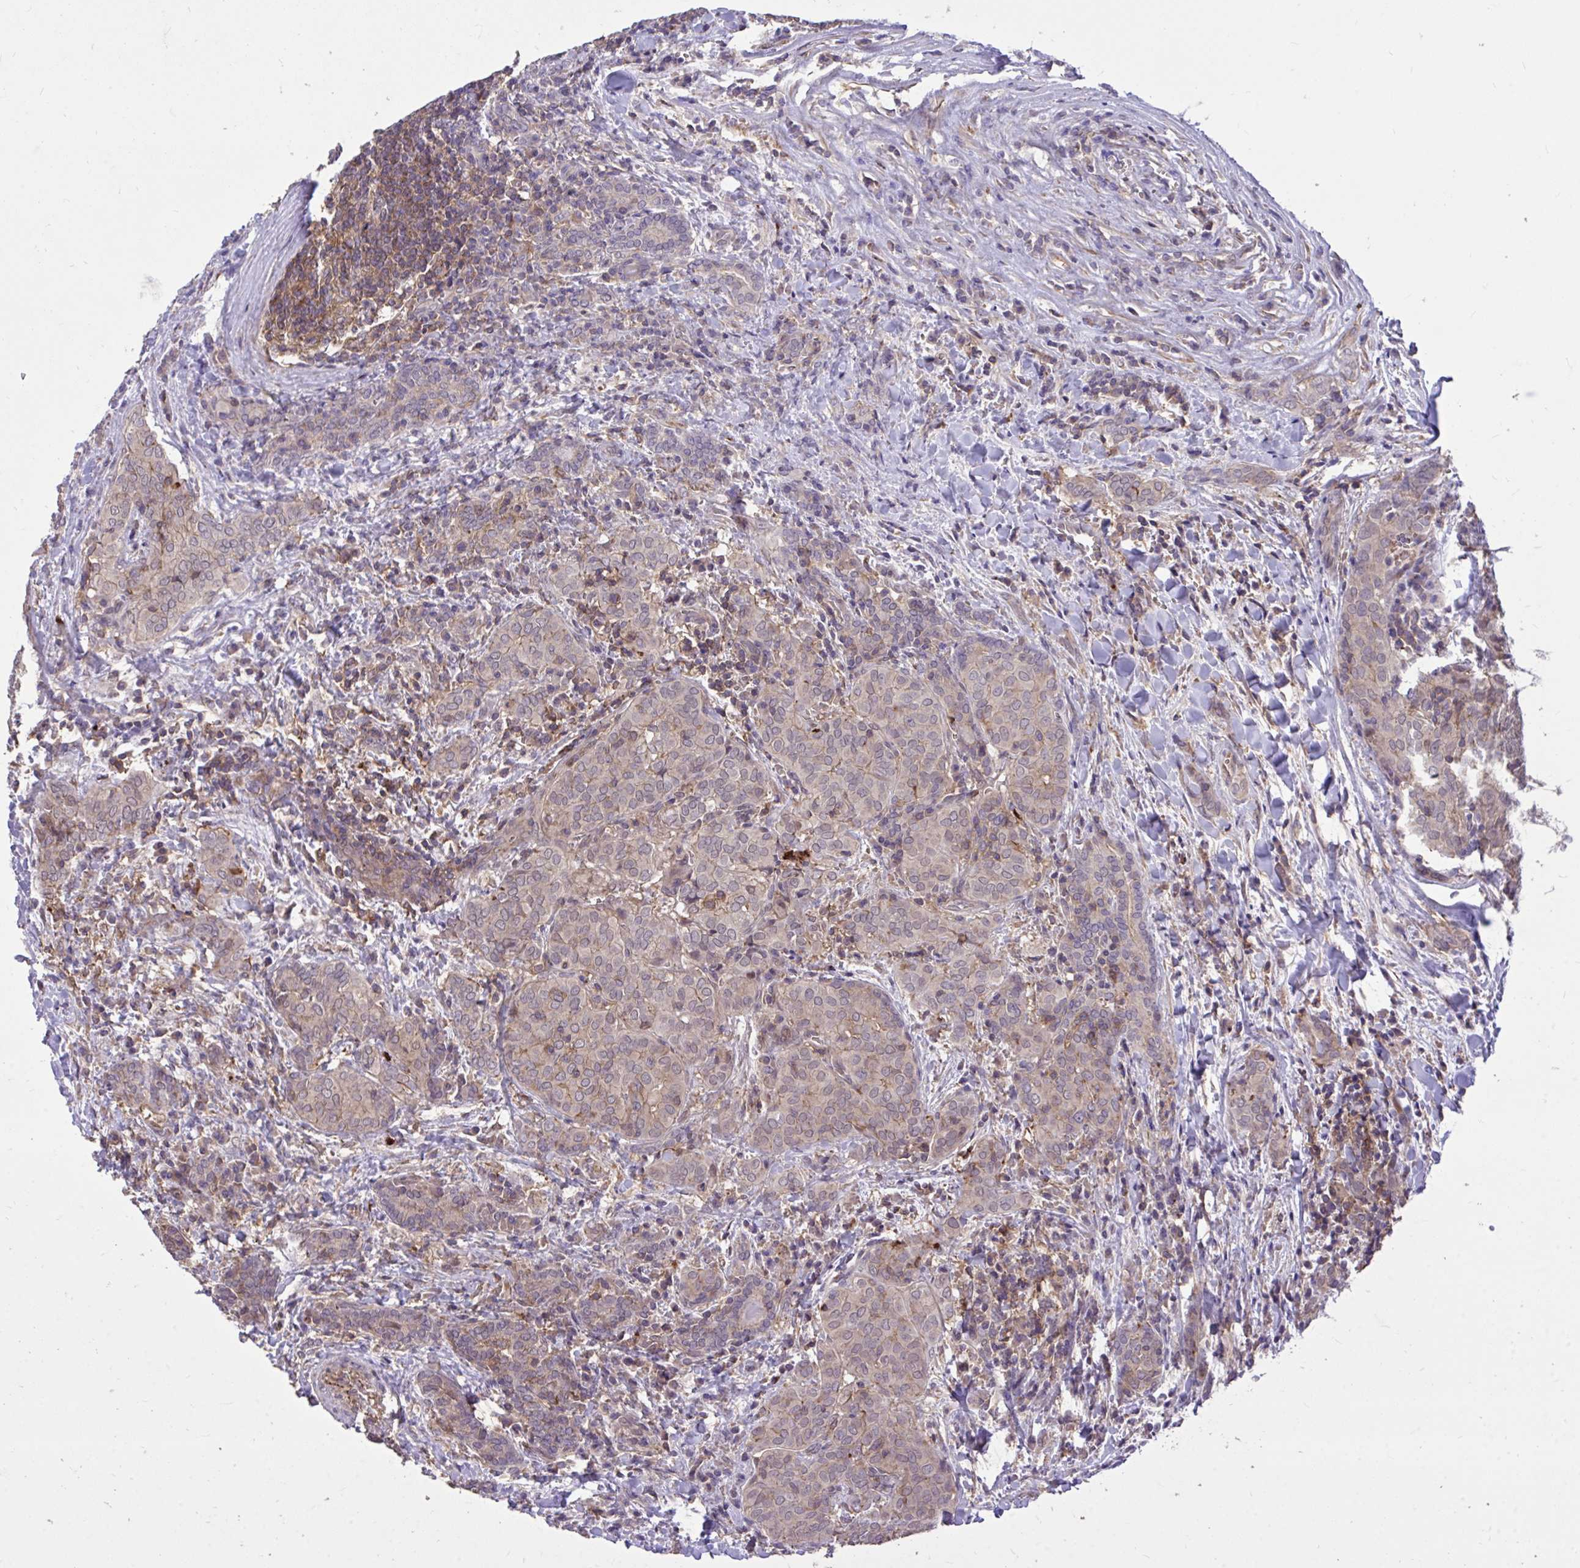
{"staining": {"intensity": "weak", "quantity": "25%-75%", "location": "cytoplasmic/membranous"}, "tissue": "thyroid cancer", "cell_type": "Tumor cells", "image_type": "cancer", "snomed": [{"axis": "morphology", "description": "Papillary adenocarcinoma, NOS"}, {"axis": "topography", "description": "Thyroid gland"}], "caption": "Protein analysis of thyroid cancer tissue shows weak cytoplasmic/membranous positivity in approximately 25%-75% of tumor cells.", "gene": "IGFL2", "patient": {"sex": "female", "age": 30}}